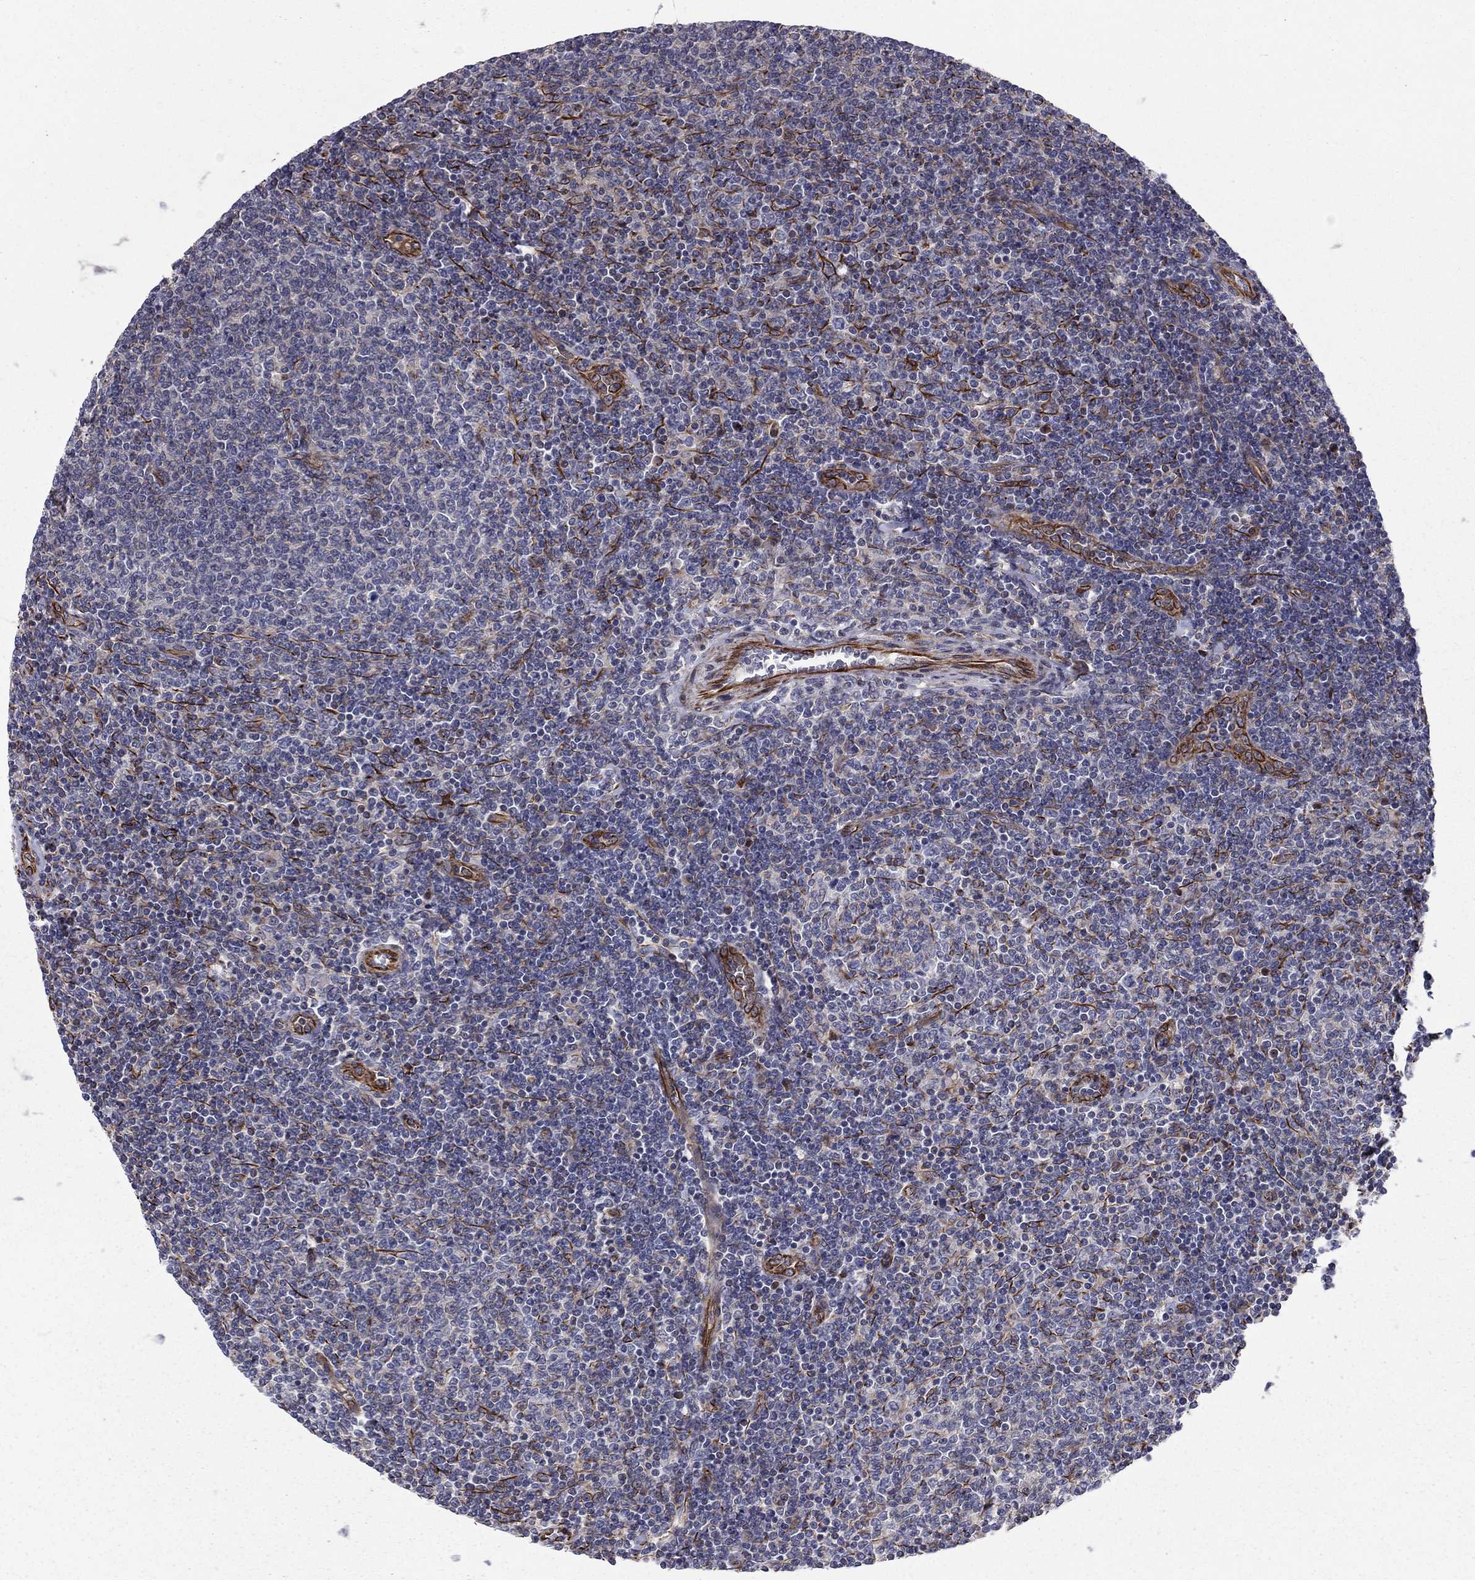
{"staining": {"intensity": "negative", "quantity": "none", "location": "none"}, "tissue": "lymphoma", "cell_type": "Tumor cells", "image_type": "cancer", "snomed": [{"axis": "morphology", "description": "Malignant lymphoma, non-Hodgkin's type, Low grade"}, {"axis": "topography", "description": "Lymph node"}], "caption": "High magnification brightfield microscopy of low-grade malignant lymphoma, non-Hodgkin's type stained with DAB (3,3'-diaminobenzidine) (brown) and counterstained with hematoxylin (blue): tumor cells show no significant positivity. (DAB (3,3'-diaminobenzidine) immunohistochemistry, high magnification).", "gene": "CLSTN1", "patient": {"sex": "male", "age": 52}}